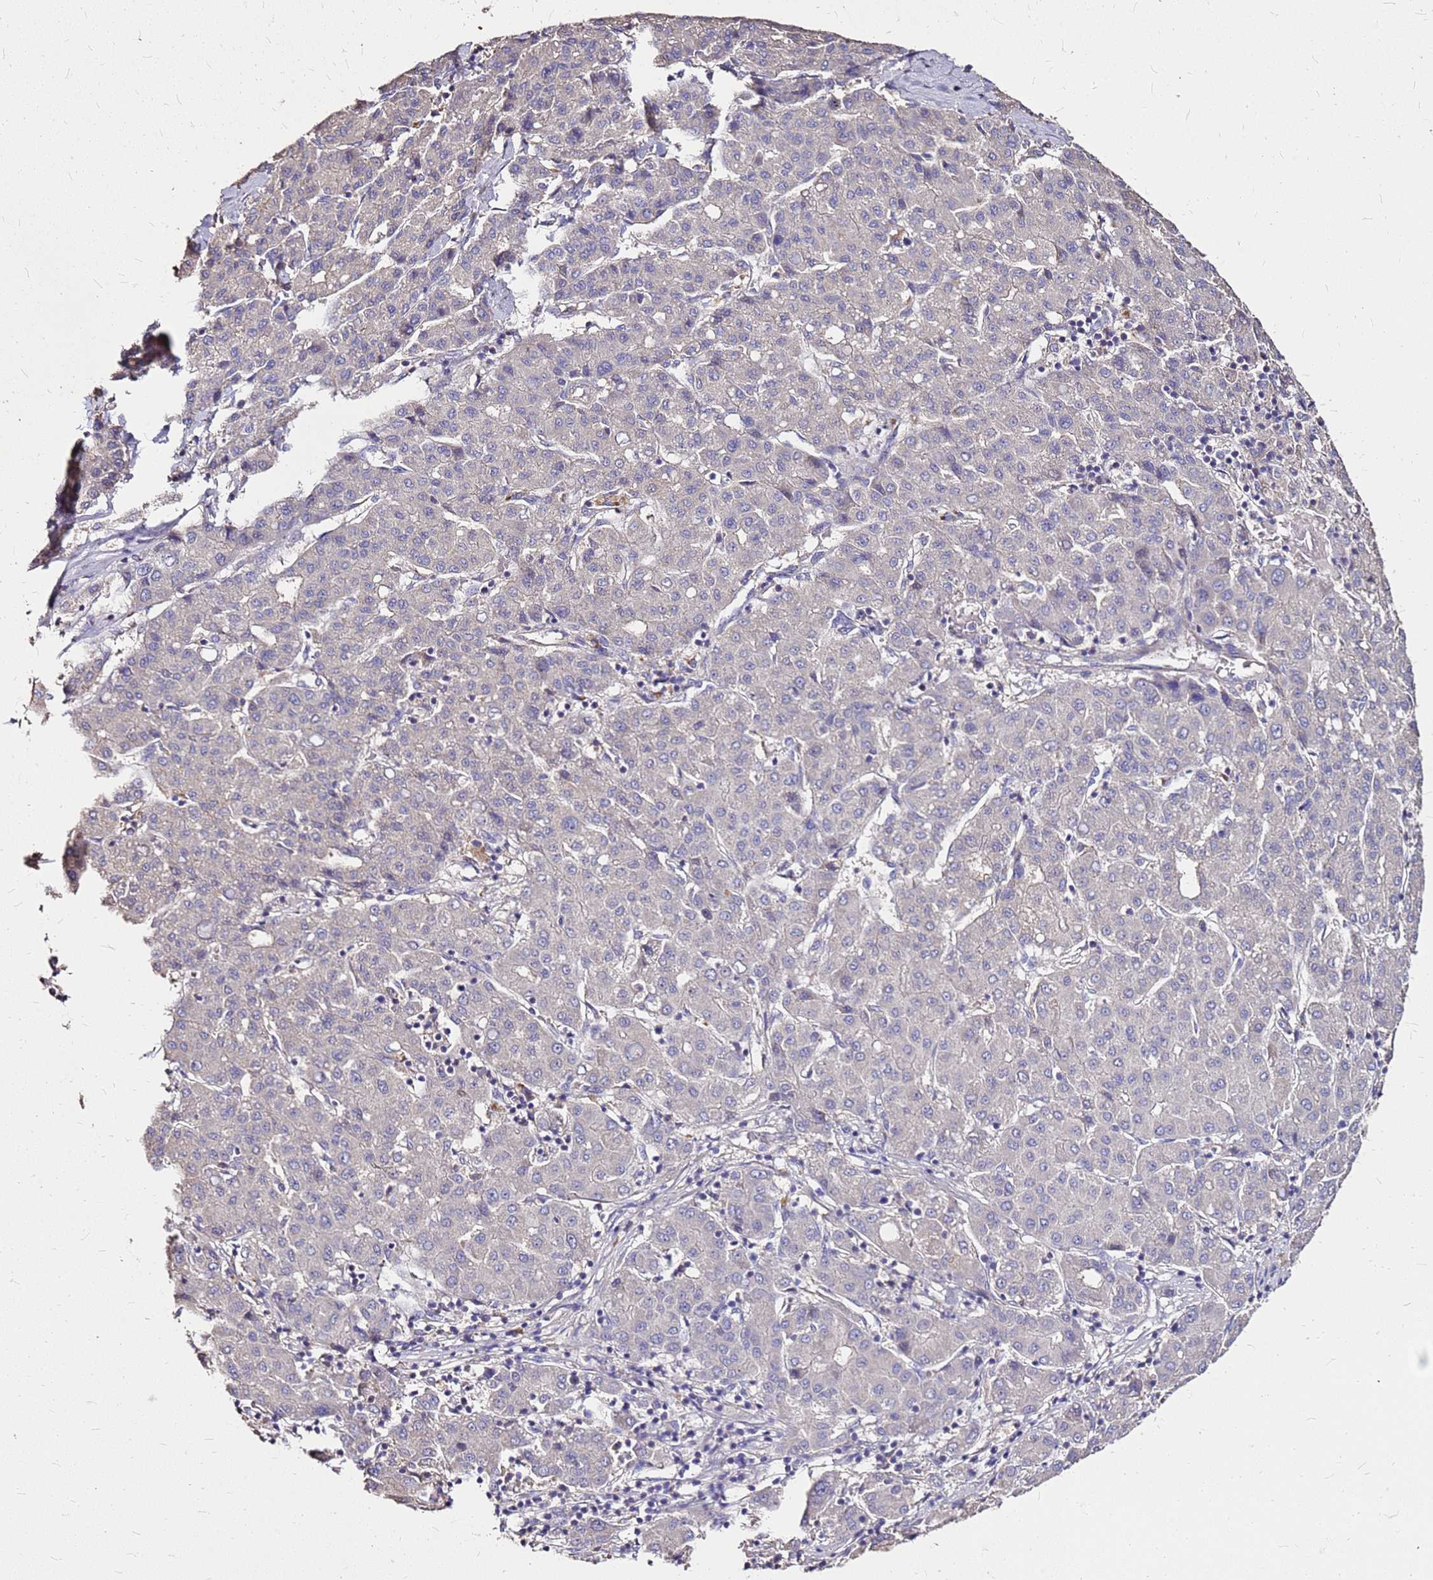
{"staining": {"intensity": "negative", "quantity": "none", "location": "none"}, "tissue": "liver cancer", "cell_type": "Tumor cells", "image_type": "cancer", "snomed": [{"axis": "morphology", "description": "Carcinoma, Hepatocellular, NOS"}, {"axis": "topography", "description": "Liver"}], "caption": "Liver cancer stained for a protein using IHC demonstrates no positivity tumor cells.", "gene": "EXD3", "patient": {"sex": "male", "age": 65}}